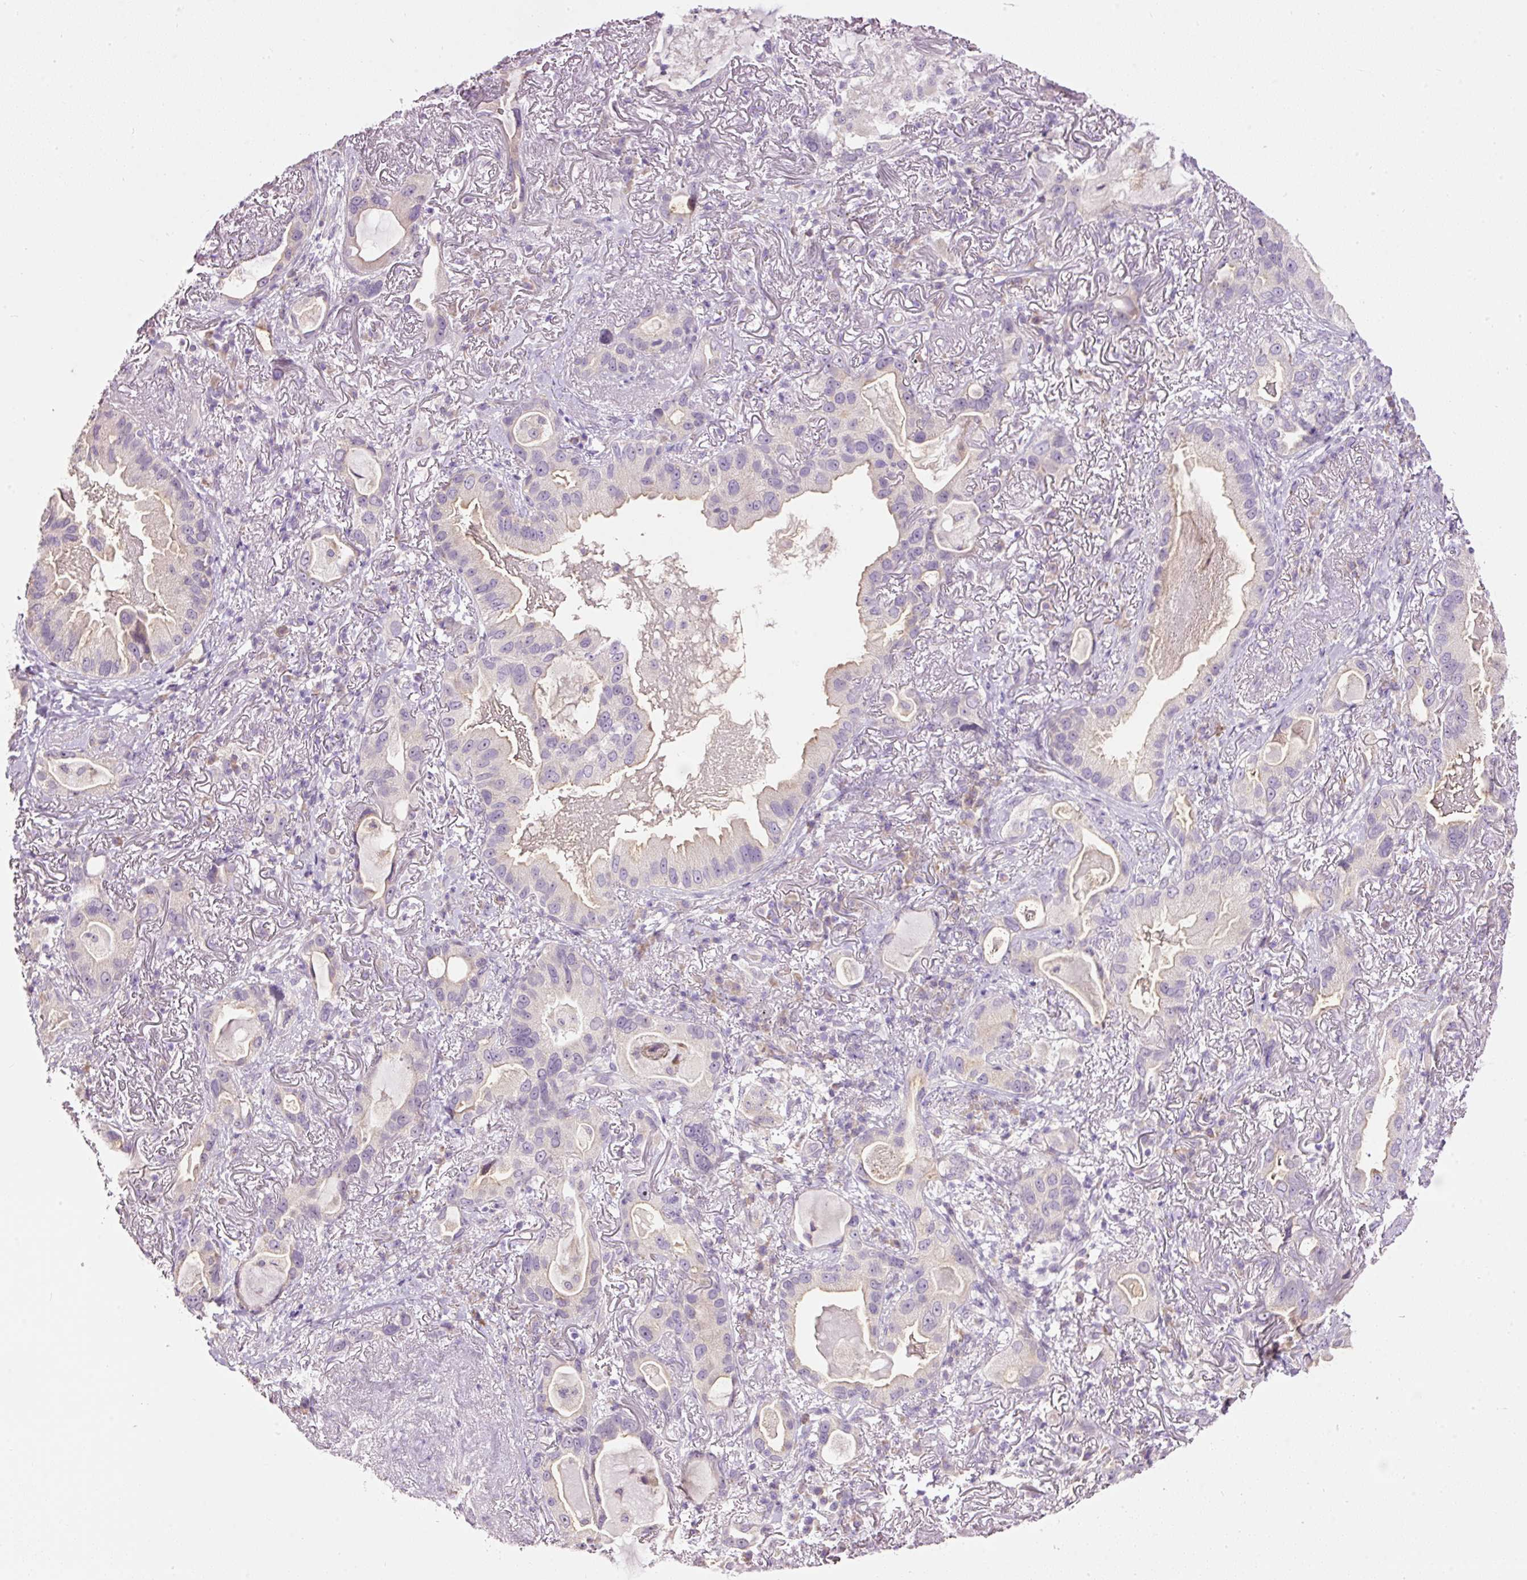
{"staining": {"intensity": "negative", "quantity": "none", "location": "none"}, "tissue": "lung cancer", "cell_type": "Tumor cells", "image_type": "cancer", "snomed": [{"axis": "morphology", "description": "Adenocarcinoma, NOS"}, {"axis": "topography", "description": "Lung"}], "caption": "Tumor cells show no significant protein expression in lung adenocarcinoma. (Brightfield microscopy of DAB (3,3'-diaminobenzidine) immunohistochemistry at high magnification).", "gene": "RSPO2", "patient": {"sex": "female", "age": 69}}